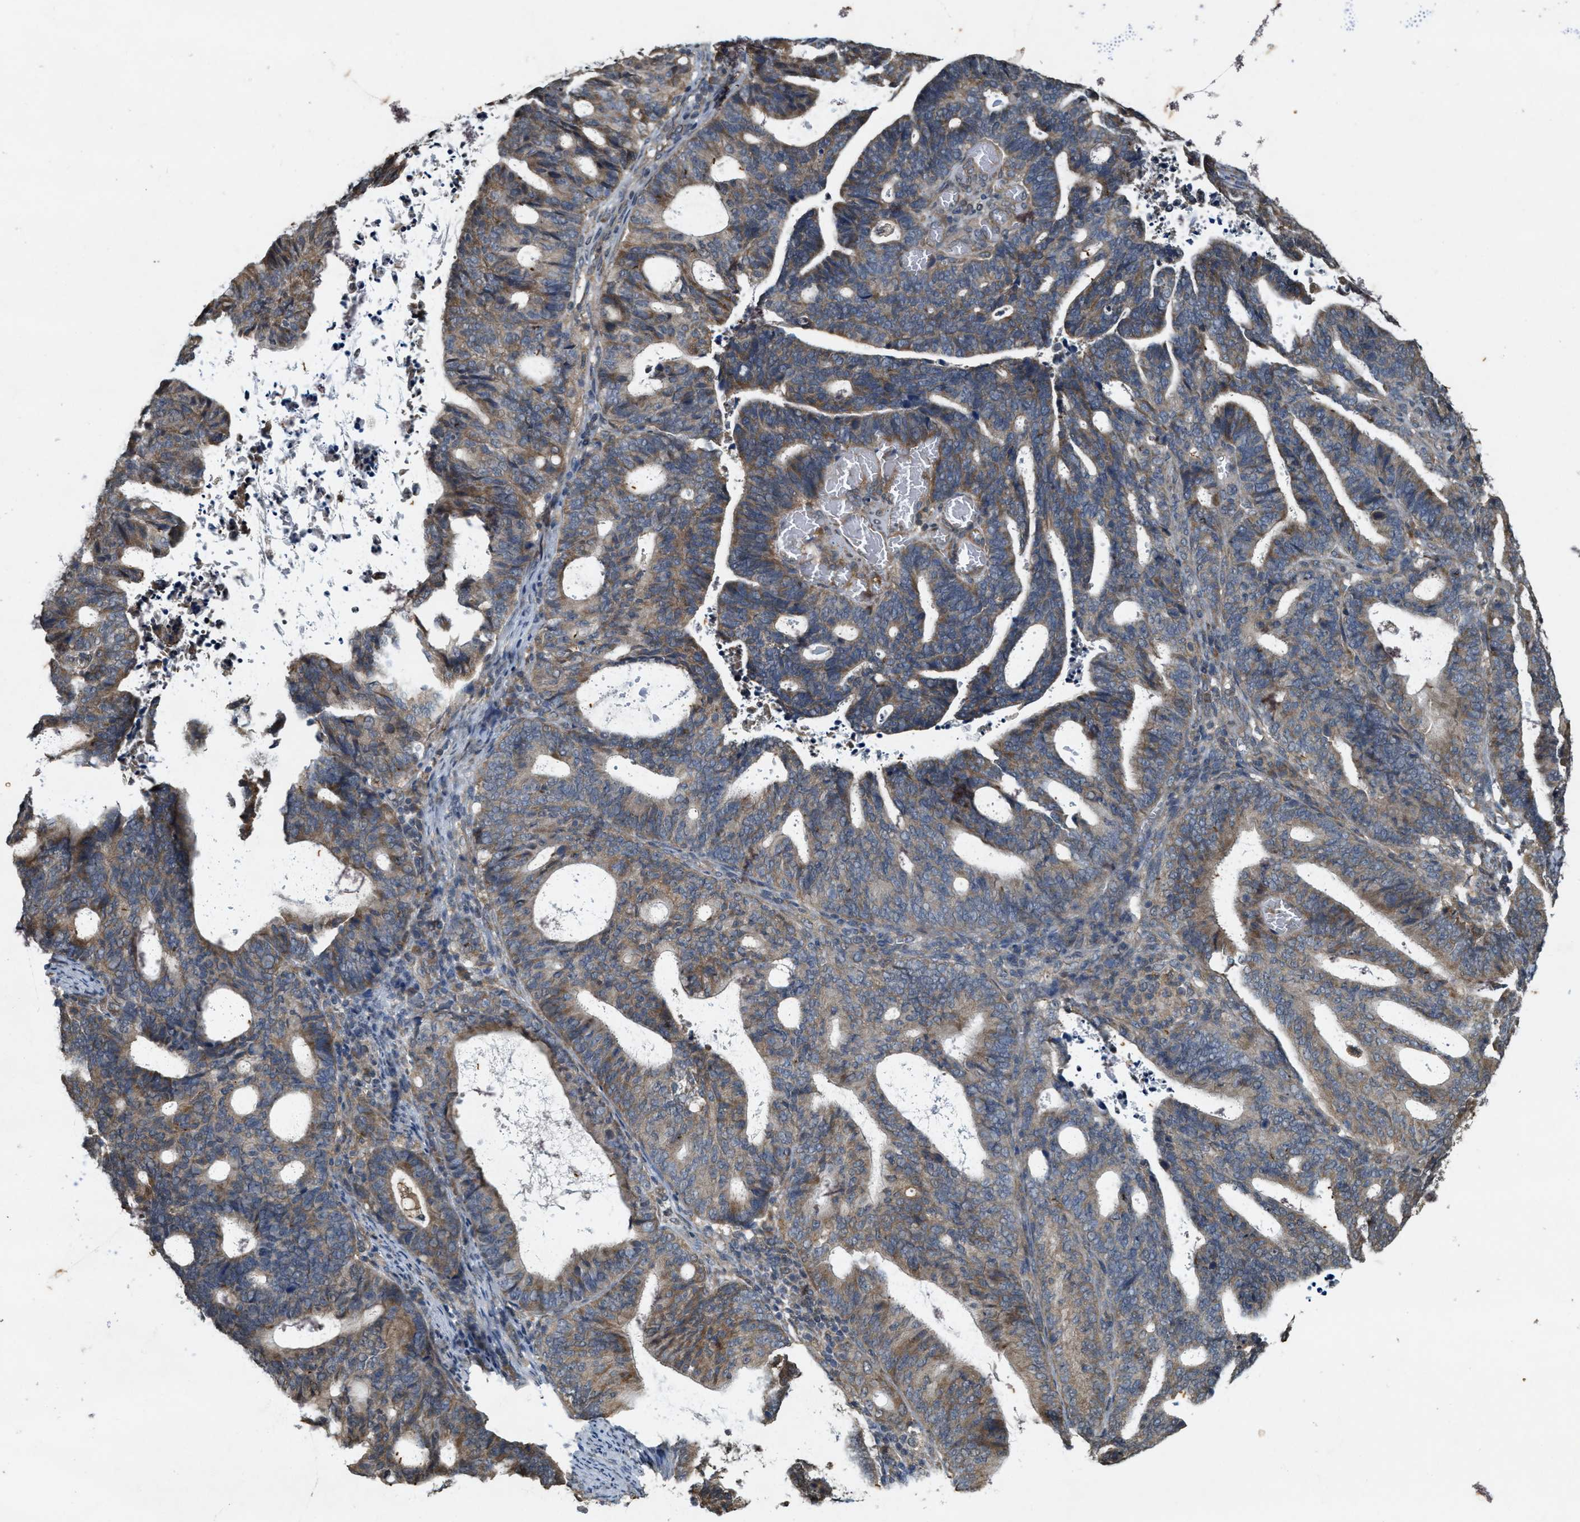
{"staining": {"intensity": "moderate", "quantity": ">75%", "location": "cytoplasmic/membranous"}, "tissue": "endometrial cancer", "cell_type": "Tumor cells", "image_type": "cancer", "snomed": [{"axis": "morphology", "description": "Adenocarcinoma, NOS"}, {"axis": "topography", "description": "Uterus"}], "caption": "Immunohistochemistry (DAB) staining of human adenocarcinoma (endometrial) demonstrates moderate cytoplasmic/membranous protein positivity in about >75% of tumor cells.", "gene": "KIF21A", "patient": {"sex": "female", "age": 83}}